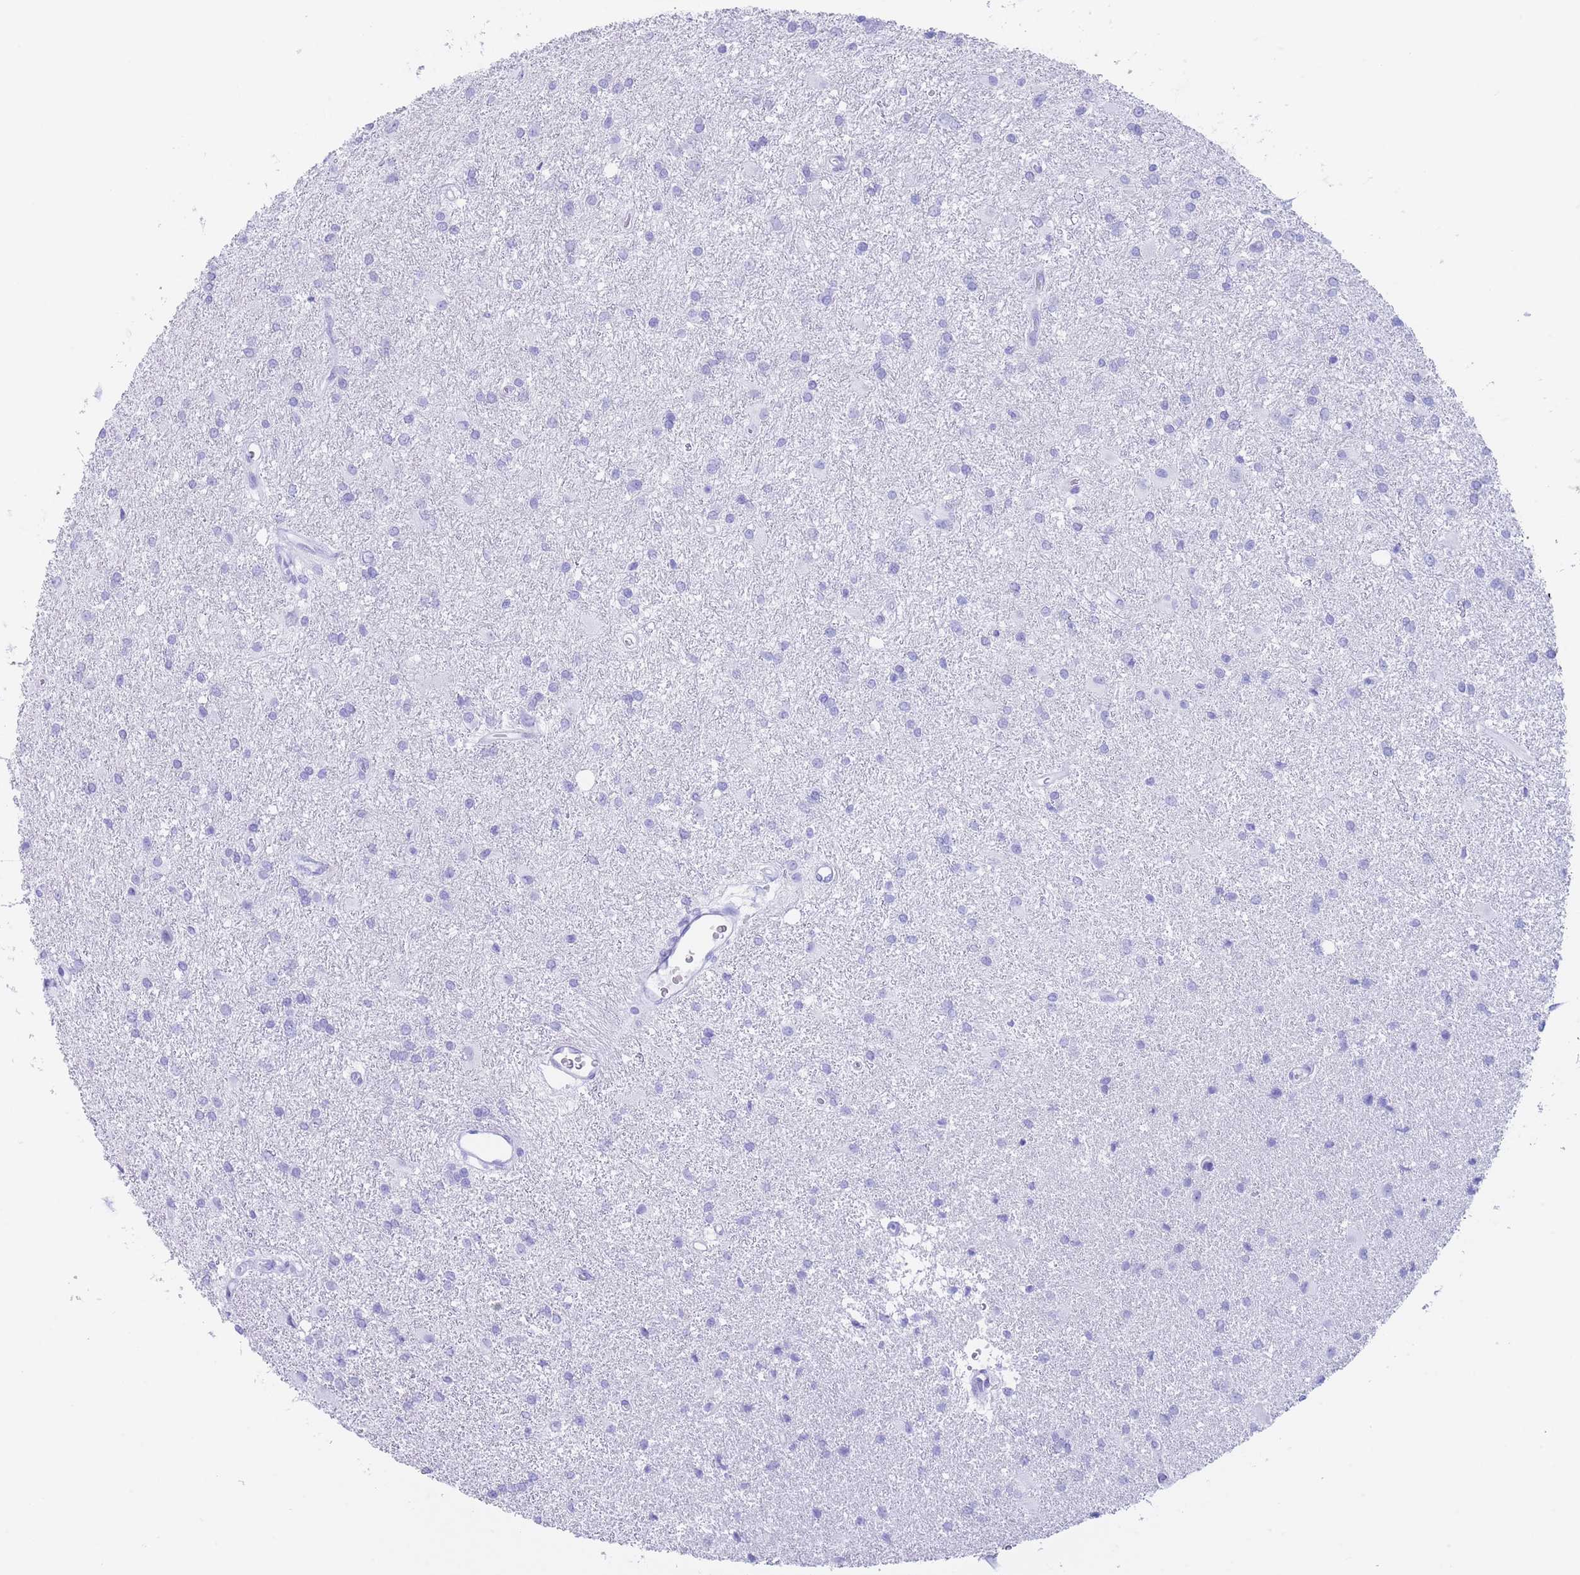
{"staining": {"intensity": "negative", "quantity": "none", "location": "none"}, "tissue": "glioma", "cell_type": "Tumor cells", "image_type": "cancer", "snomed": [{"axis": "morphology", "description": "Glioma, malignant, High grade"}, {"axis": "topography", "description": "Brain"}], "caption": "A high-resolution histopathology image shows IHC staining of malignant glioma (high-grade), which reveals no significant staining in tumor cells.", "gene": "SLCO1B3", "patient": {"sex": "female", "age": 50}}